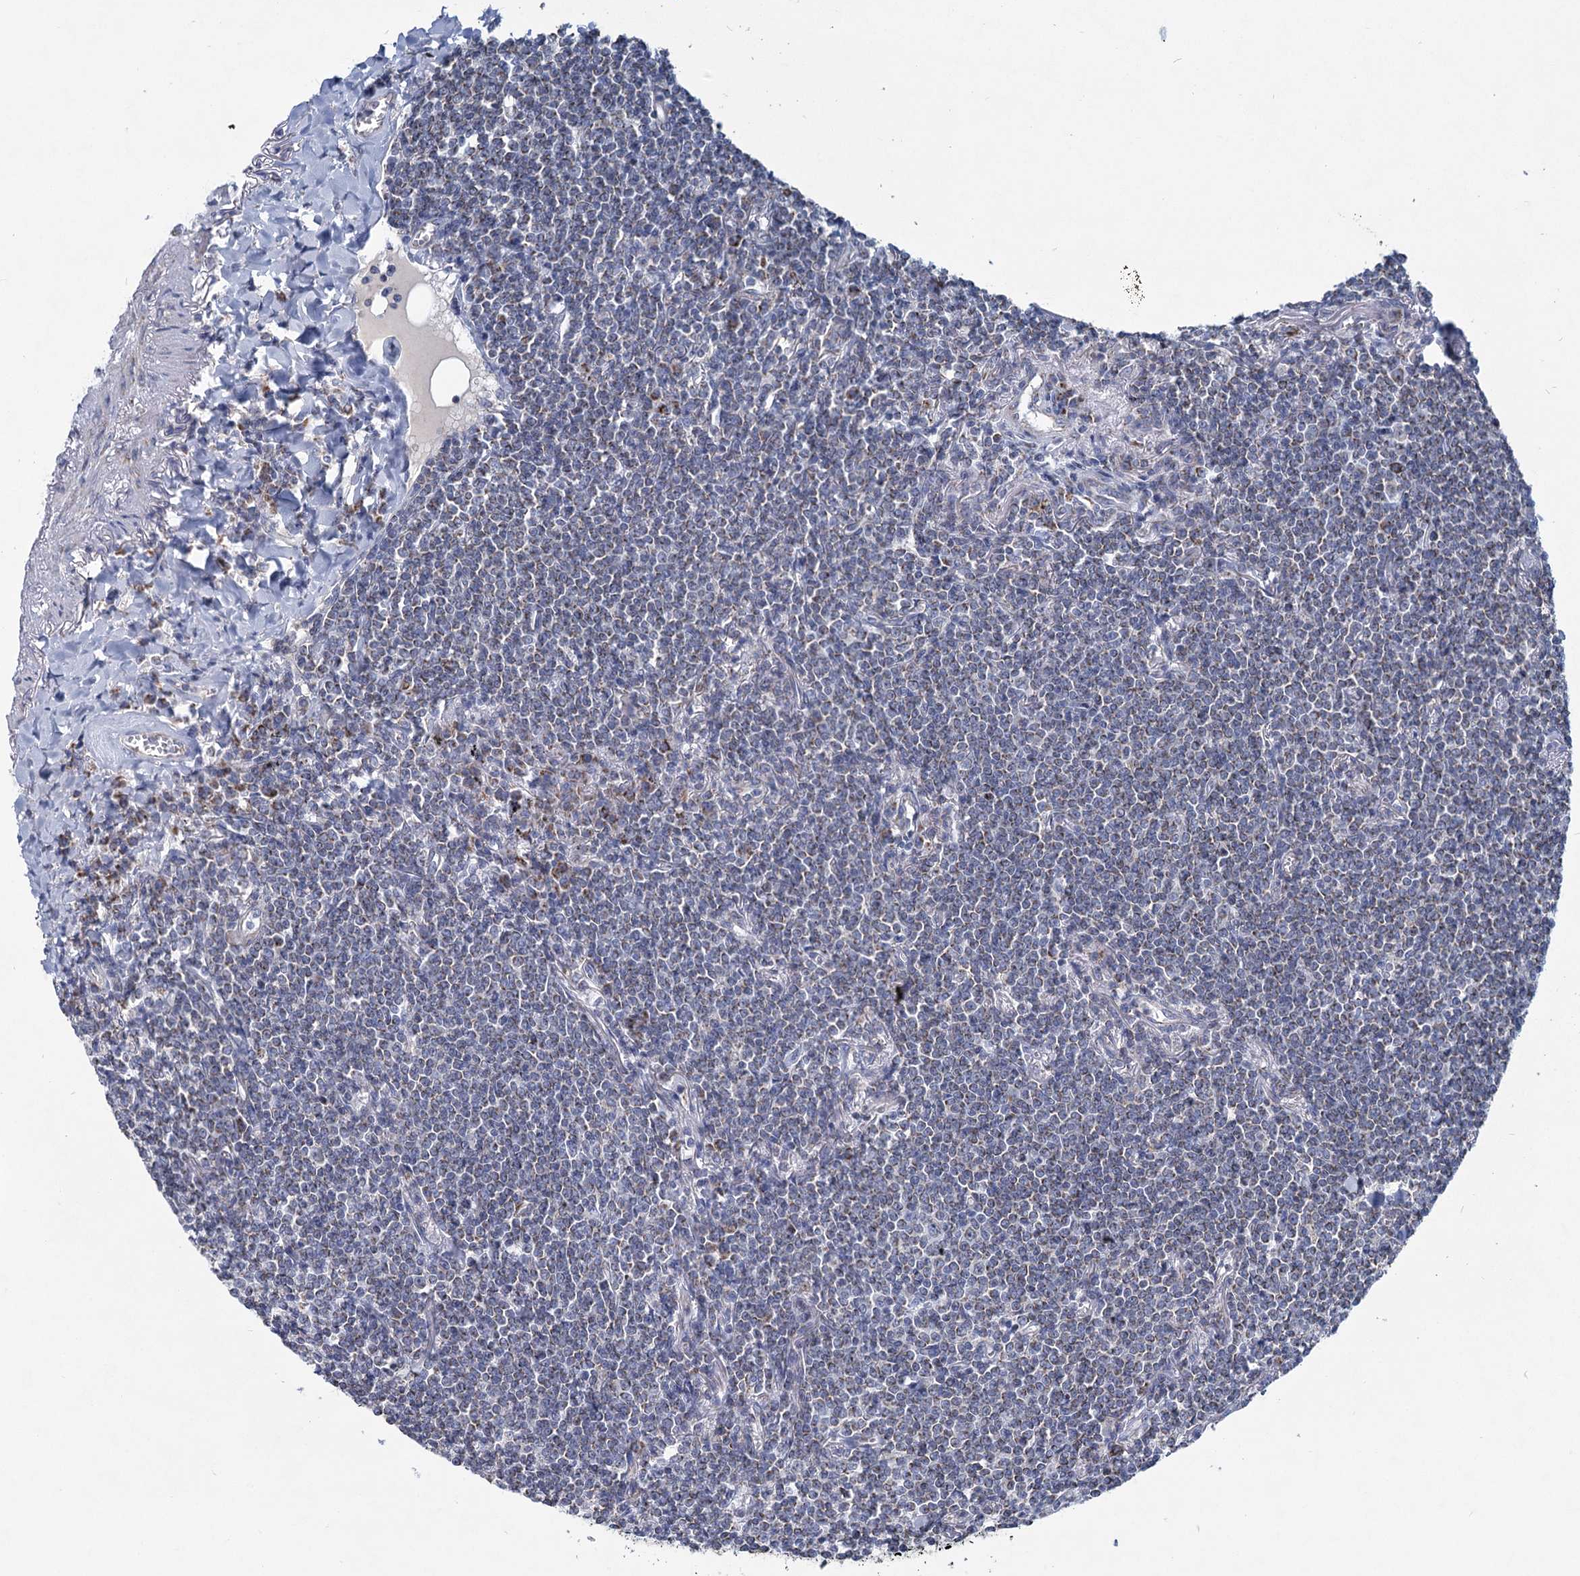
{"staining": {"intensity": "weak", "quantity": "25%-75%", "location": "cytoplasmic/membranous"}, "tissue": "lymphoma", "cell_type": "Tumor cells", "image_type": "cancer", "snomed": [{"axis": "morphology", "description": "Malignant lymphoma, non-Hodgkin's type, Low grade"}, {"axis": "topography", "description": "Lung"}], "caption": "This micrograph reveals malignant lymphoma, non-Hodgkin's type (low-grade) stained with immunohistochemistry to label a protein in brown. The cytoplasmic/membranous of tumor cells show weak positivity for the protein. Nuclei are counter-stained blue.", "gene": "NDUFC2", "patient": {"sex": "female", "age": 71}}